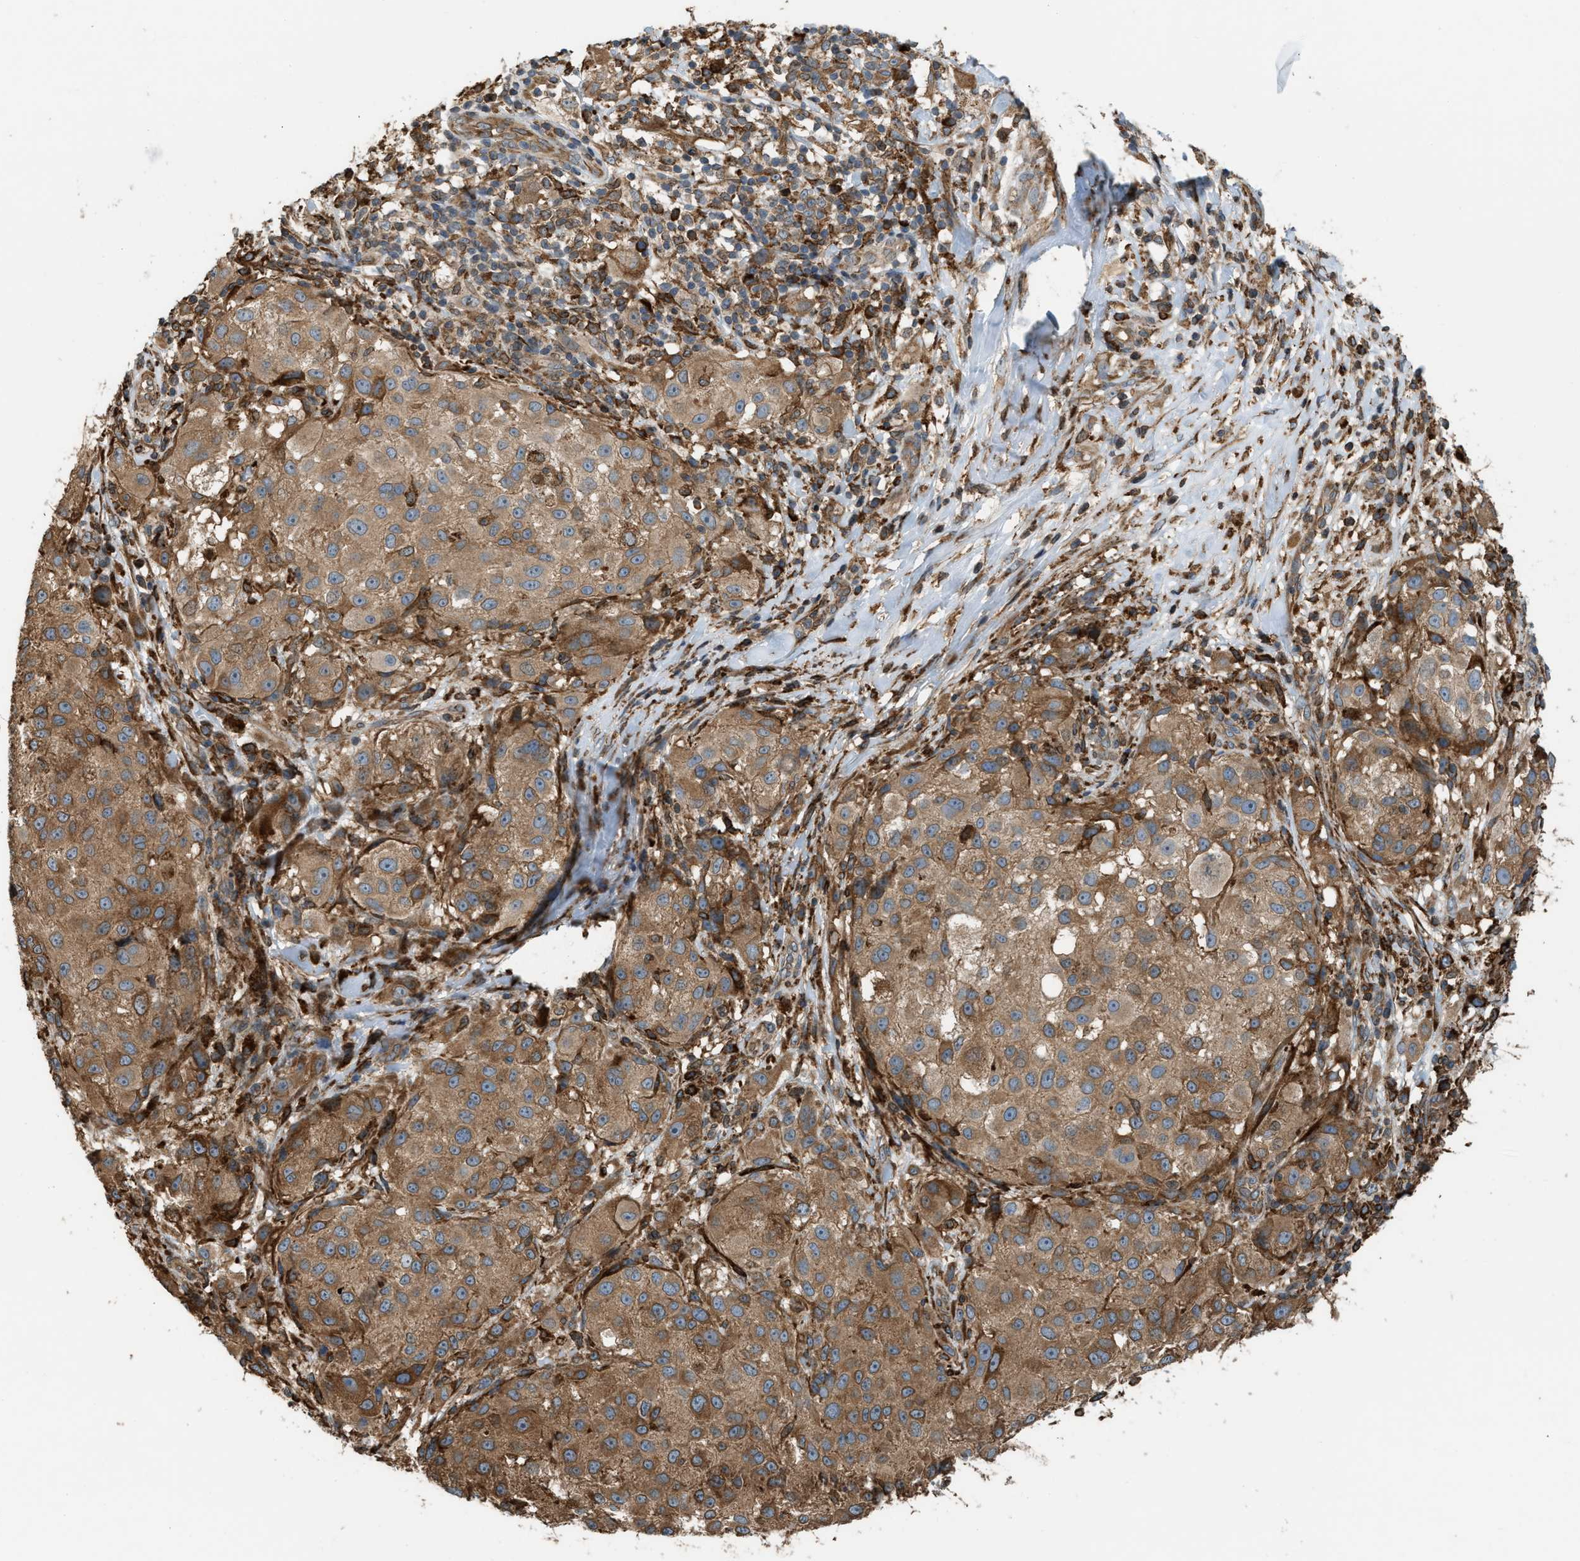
{"staining": {"intensity": "moderate", "quantity": ">75%", "location": "cytoplasmic/membranous"}, "tissue": "melanoma", "cell_type": "Tumor cells", "image_type": "cancer", "snomed": [{"axis": "morphology", "description": "Necrosis, NOS"}, {"axis": "morphology", "description": "Malignant melanoma, NOS"}, {"axis": "topography", "description": "Skin"}], "caption": "The image exhibits a brown stain indicating the presence of a protein in the cytoplasmic/membranous of tumor cells in malignant melanoma.", "gene": "BAIAP2L1", "patient": {"sex": "female", "age": 87}}